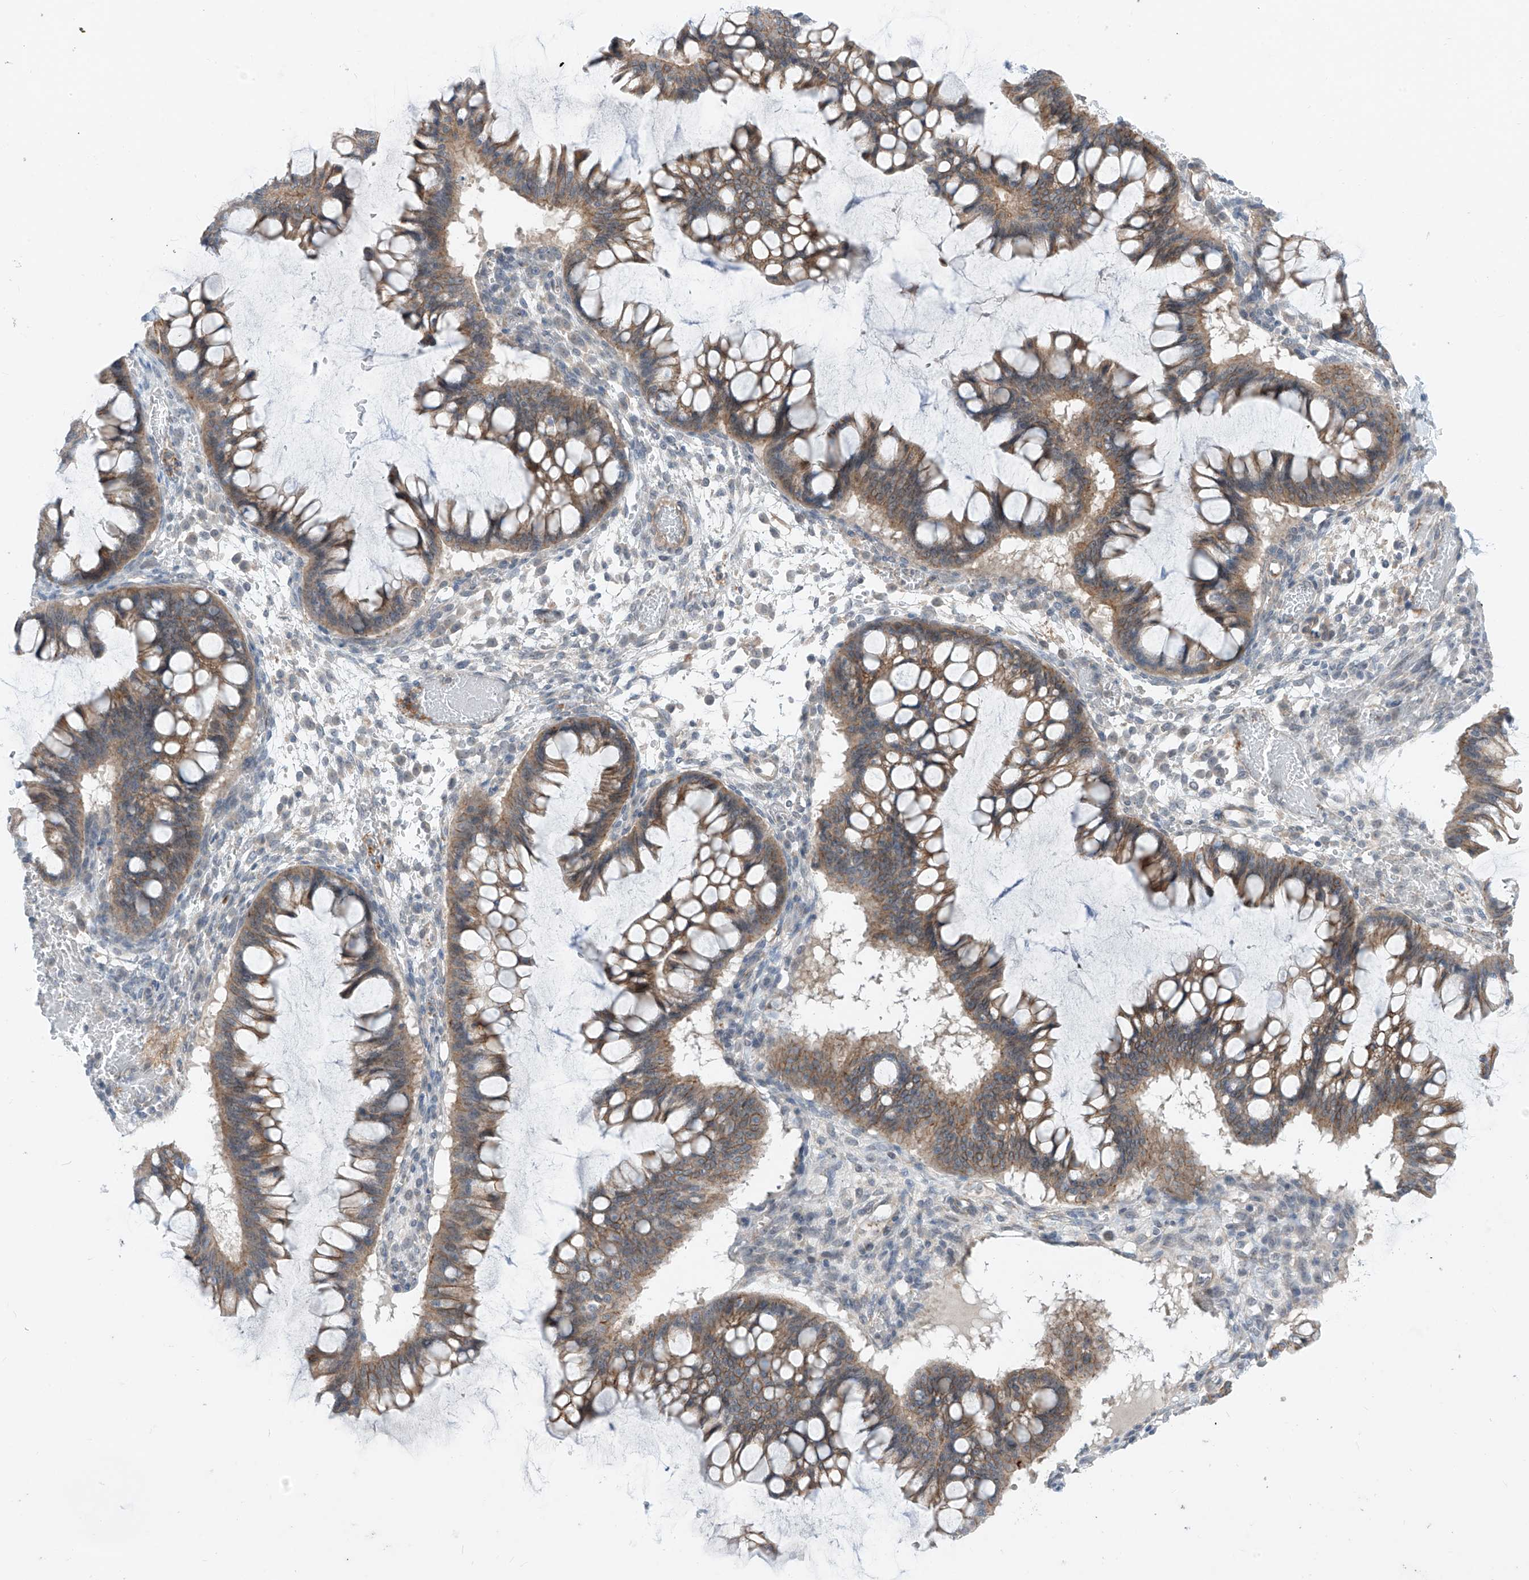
{"staining": {"intensity": "moderate", "quantity": "25%-75%", "location": "cytoplasmic/membranous"}, "tissue": "ovarian cancer", "cell_type": "Tumor cells", "image_type": "cancer", "snomed": [{"axis": "morphology", "description": "Cystadenocarcinoma, mucinous, NOS"}, {"axis": "topography", "description": "Ovary"}], "caption": "The image exhibits a brown stain indicating the presence of a protein in the cytoplasmic/membranous of tumor cells in mucinous cystadenocarcinoma (ovarian). The protein of interest is stained brown, and the nuclei are stained in blue (DAB (3,3'-diaminobenzidine) IHC with brightfield microscopy, high magnification).", "gene": "ABLIM2", "patient": {"sex": "female", "age": 73}}